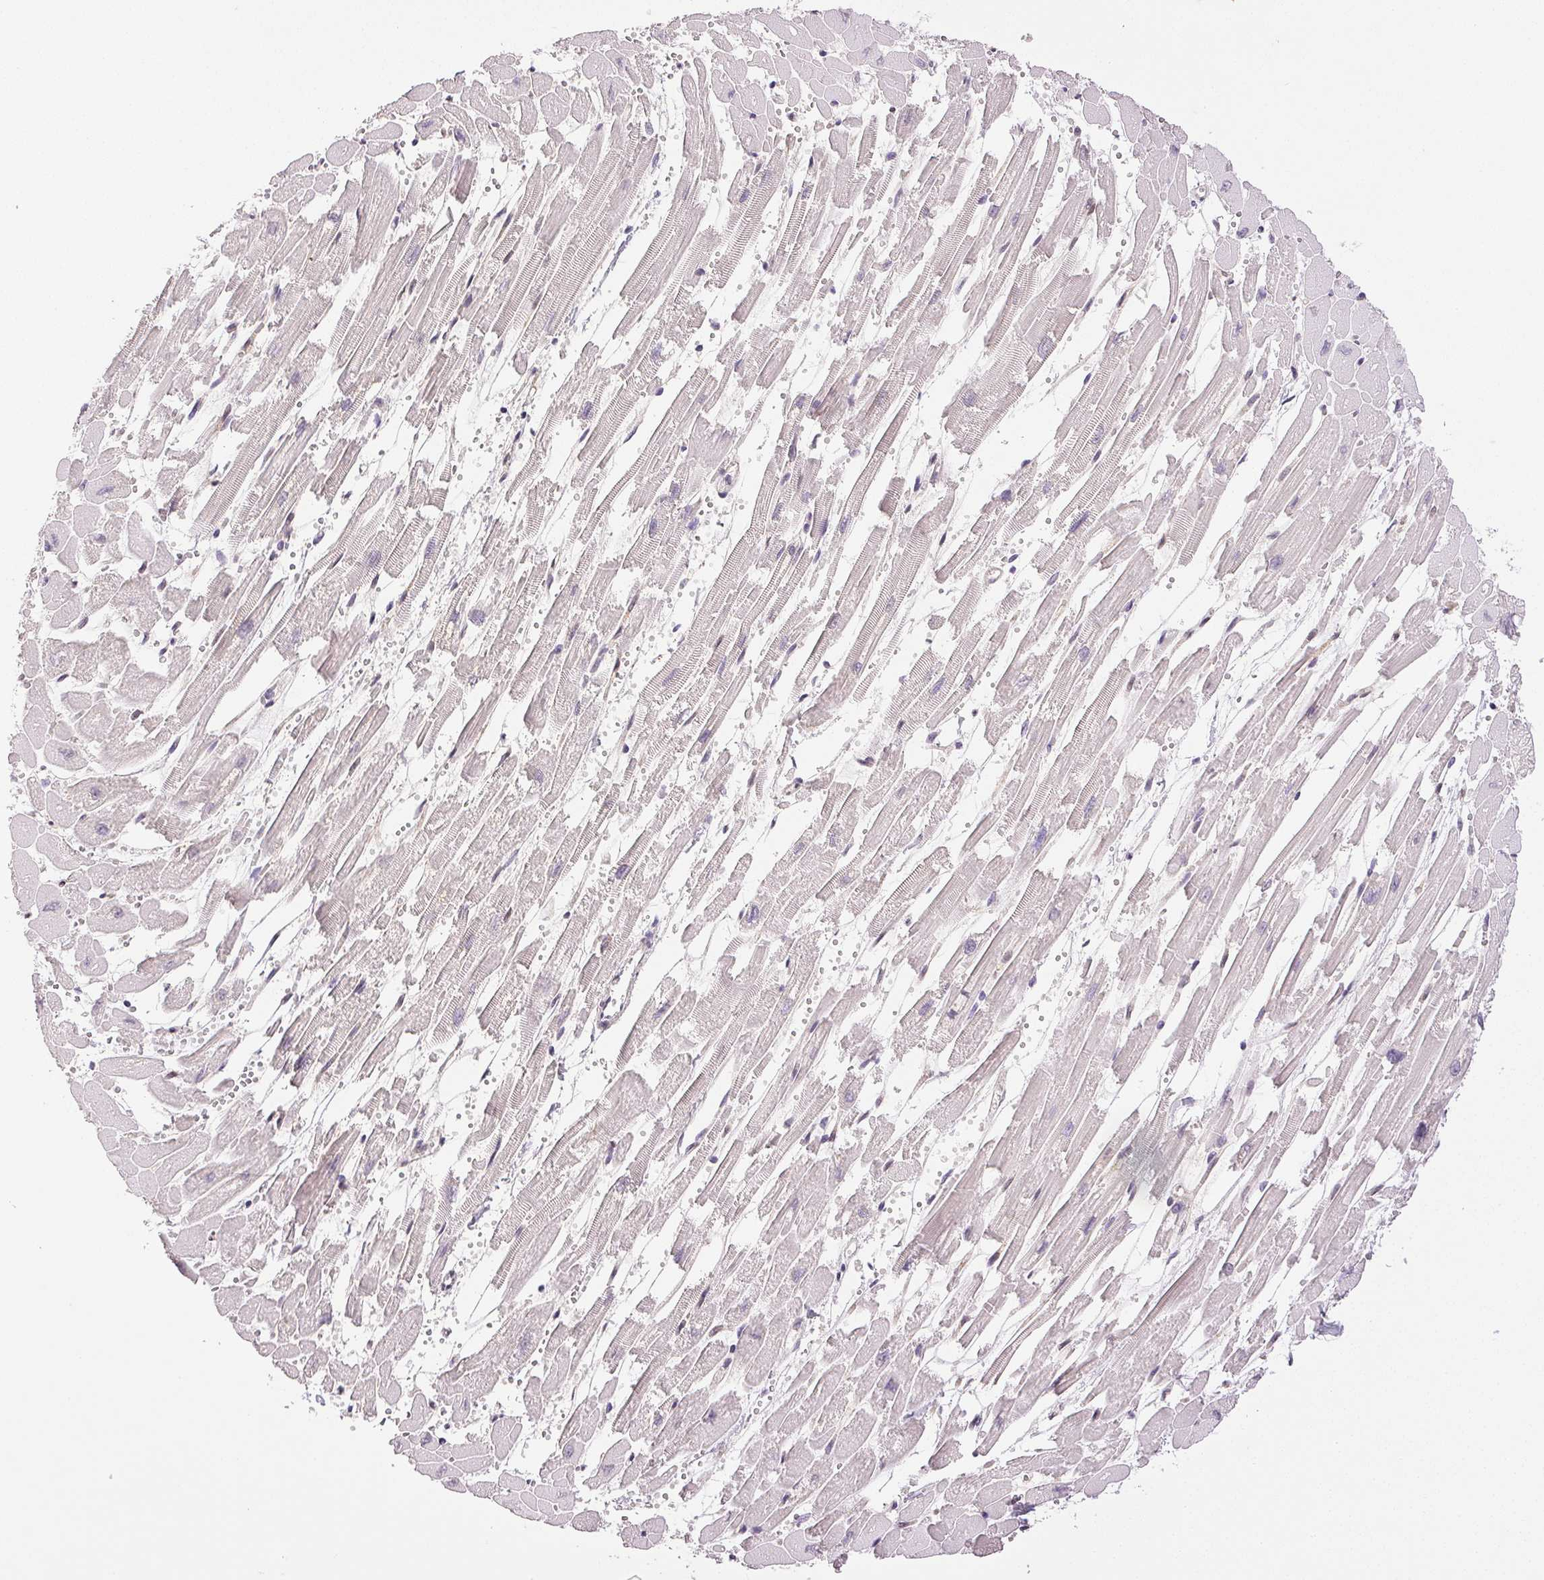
{"staining": {"intensity": "negative", "quantity": "none", "location": "none"}, "tissue": "heart muscle", "cell_type": "Cardiomyocytes", "image_type": "normal", "snomed": [{"axis": "morphology", "description": "Normal tissue, NOS"}, {"axis": "topography", "description": "Heart"}], "caption": "Immunohistochemistry (IHC) photomicrograph of benign heart muscle: human heart muscle stained with DAB exhibits no significant protein staining in cardiomyocytes.", "gene": "PLCB1", "patient": {"sex": "female", "age": 52}}